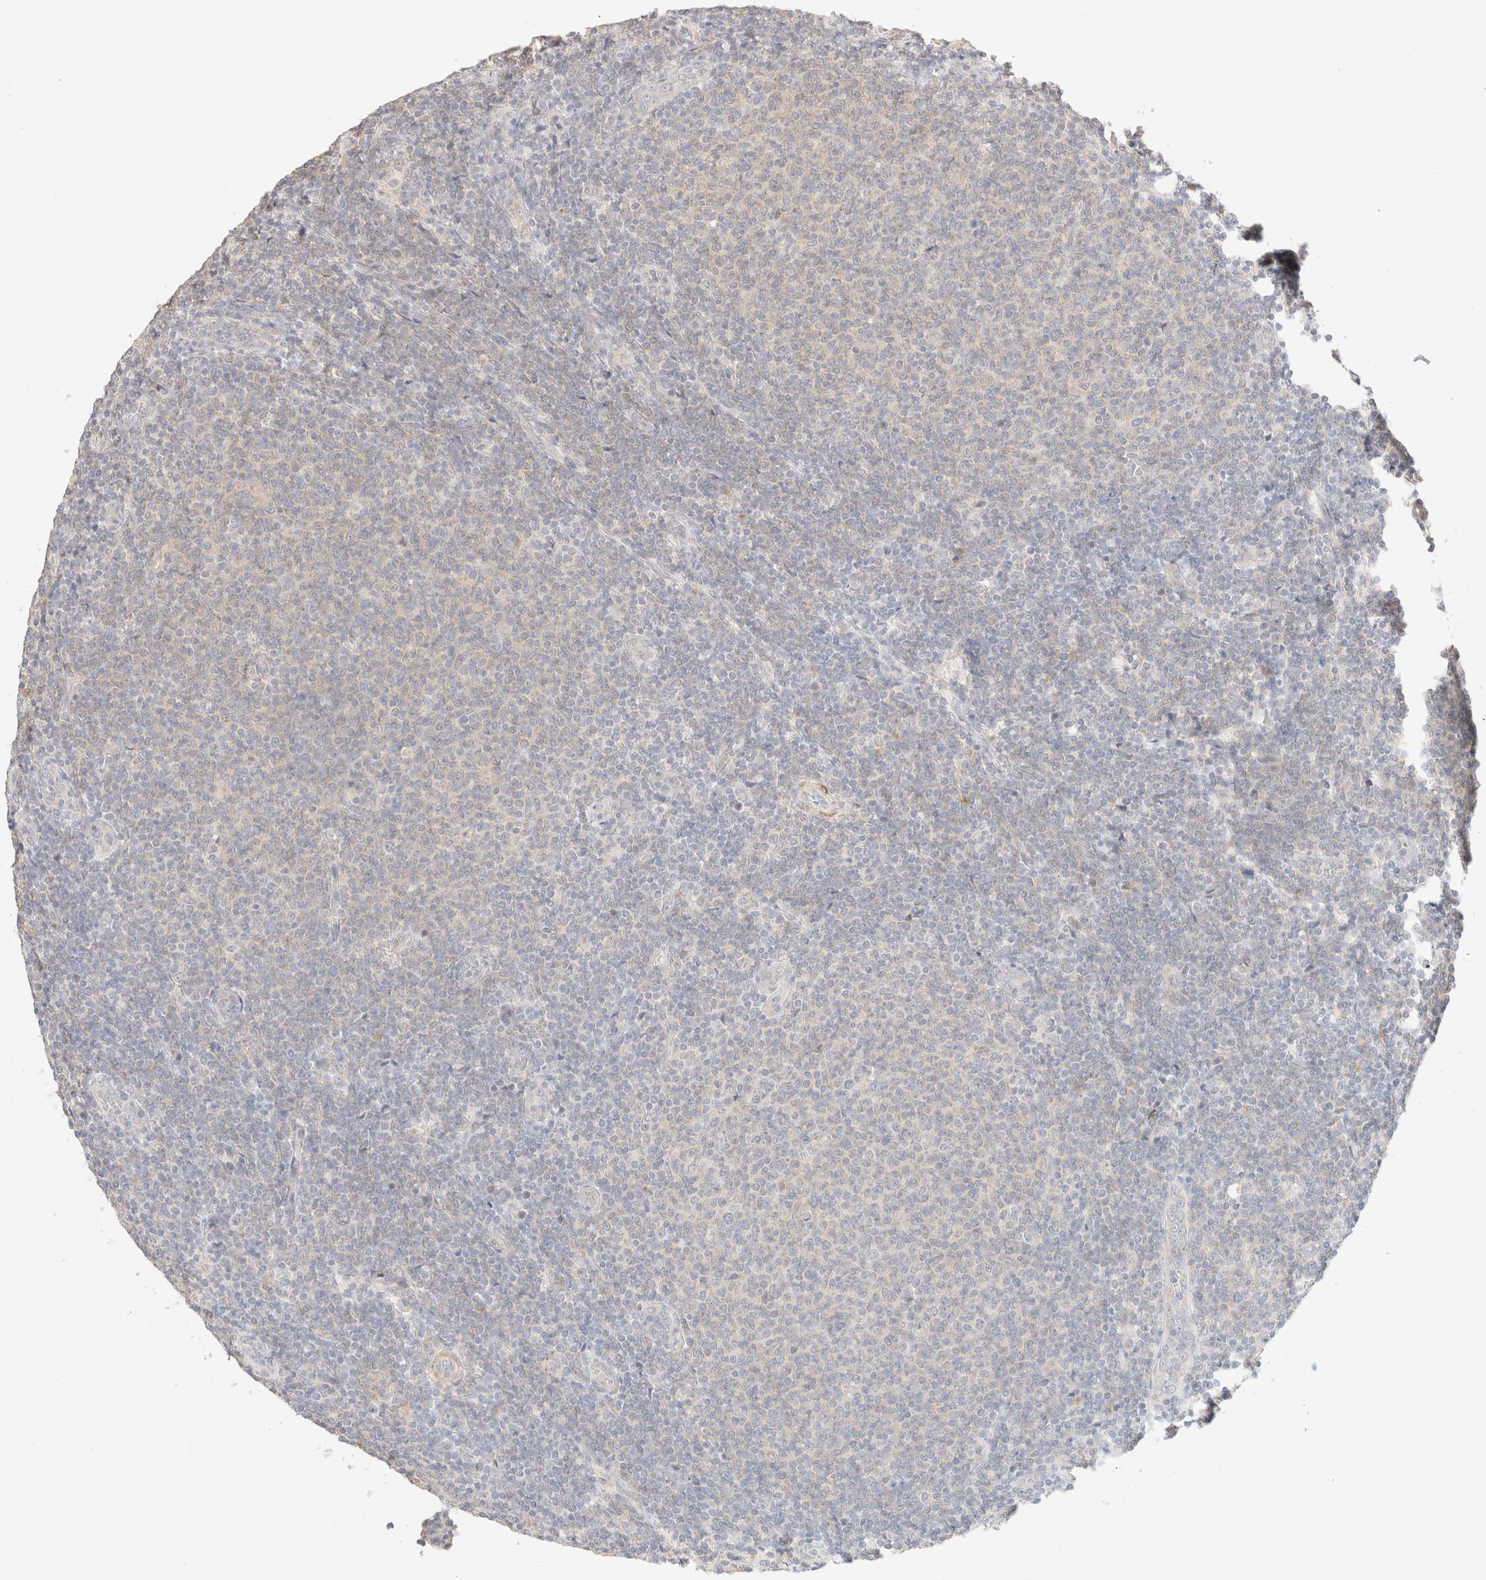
{"staining": {"intensity": "negative", "quantity": "none", "location": "none"}, "tissue": "lymphoma", "cell_type": "Tumor cells", "image_type": "cancer", "snomed": [{"axis": "morphology", "description": "Malignant lymphoma, non-Hodgkin's type, Low grade"}, {"axis": "topography", "description": "Lymph node"}], "caption": "DAB immunohistochemical staining of low-grade malignant lymphoma, non-Hodgkin's type reveals no significant staining in tumor cells.", "gene": "SNTB1", "patient": {"sex": "male", "age": 66}}